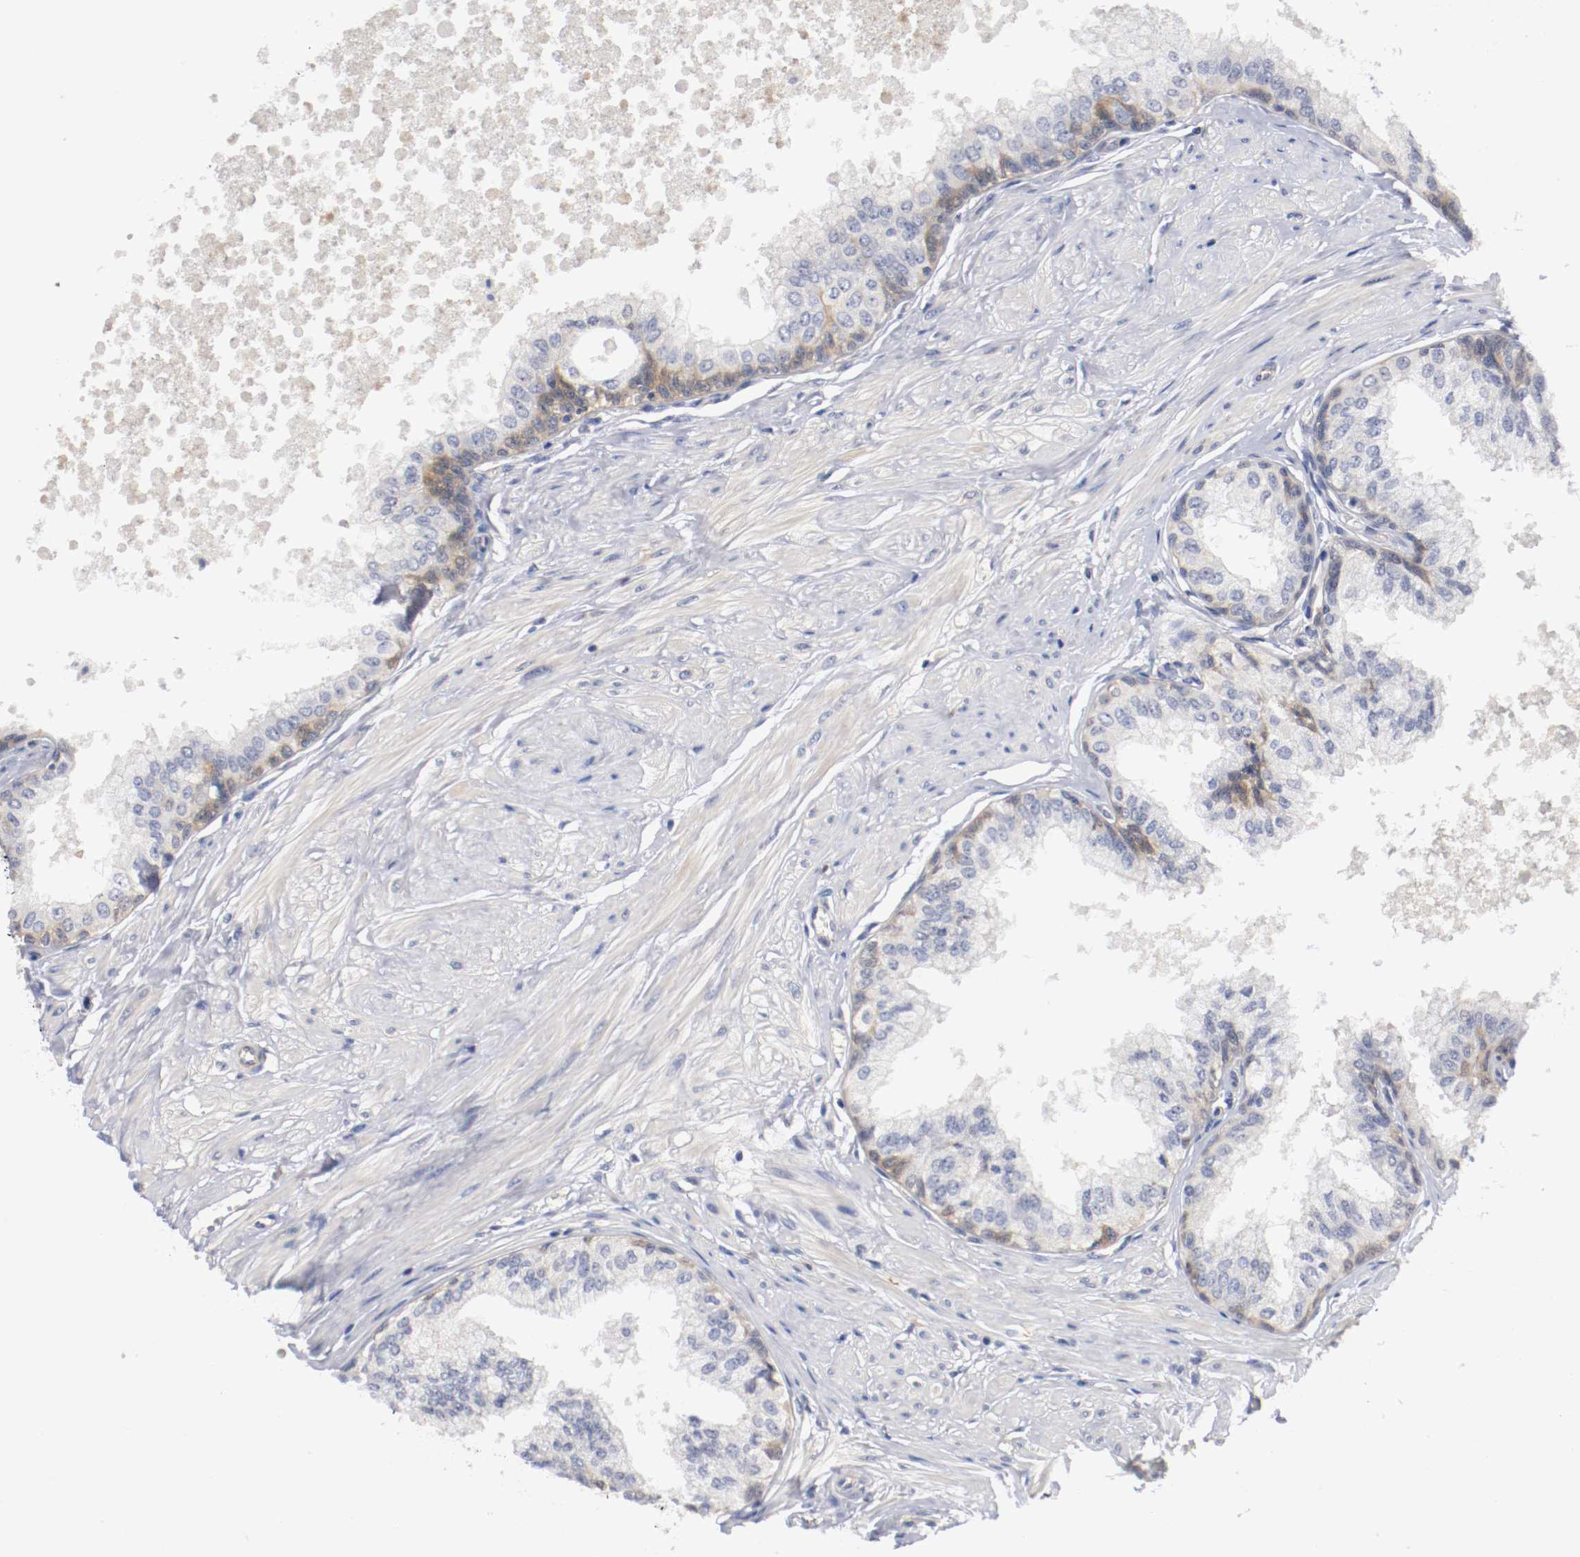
{"staining": {"intensity": "weak", "quantity": "25%-75%", "location": "cytoplasmic/membranous"}, "tissue": "prostate", "cell_type": "Glandular cells", "image_type": "normal", "snomed": [{"axis": "morphology", "description": "Normal tissue, NOS"}, {"axis": "topography", "description": "Prostate"}, {"axis": "topography", "description": "Seminal veicle"}], "caption": "About 25%-75% of glandular cells in unremarkable prostate display weak cytoplasmic/membranous protein positivity as visualized by brown immunohistochemical staining.", "gene": "RBM23", "patient": {"sex": "male", "age": 60}}